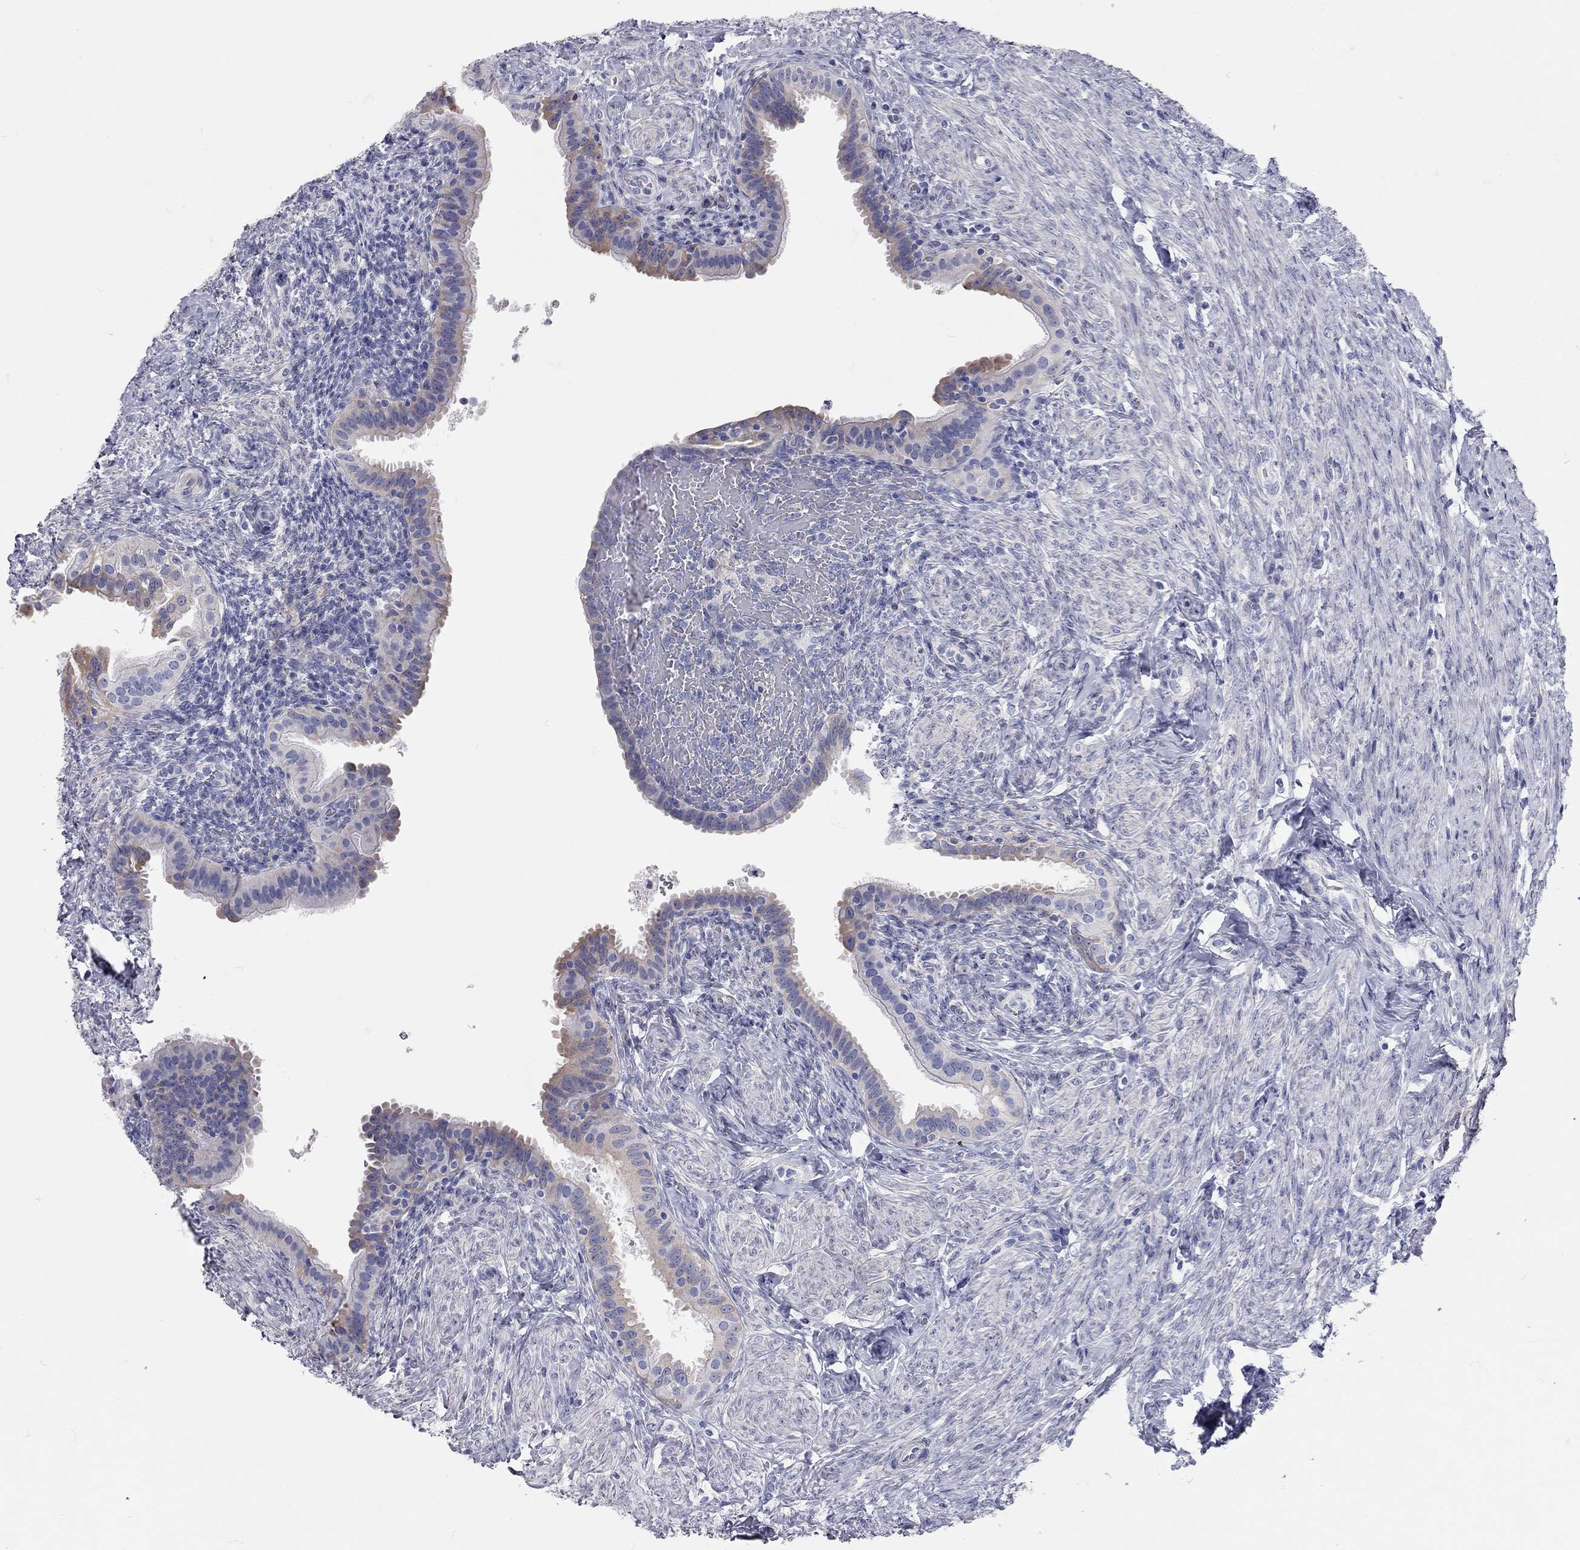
{"staining": {"intensity": "moderate", "quantity": "<25%", "location": "cytoplasmic/membranous"}, "tissue": "fallopian tube", "cell_type": "Glandular cells", "image_type": "normal", "snomed": [{"axis": "morphology", "description": "Normal tissue, NOS"}, {"axis": "topography", "description": "Fallopian tube"}], "caption": "Glandular cells reveal low levels of moderate cytoplasmic/membranous expression in about <25% of cells in unremarkable human fallopian tube.", "gene": "XAGE2", "patient": {"sex": "female", "age": 41}}